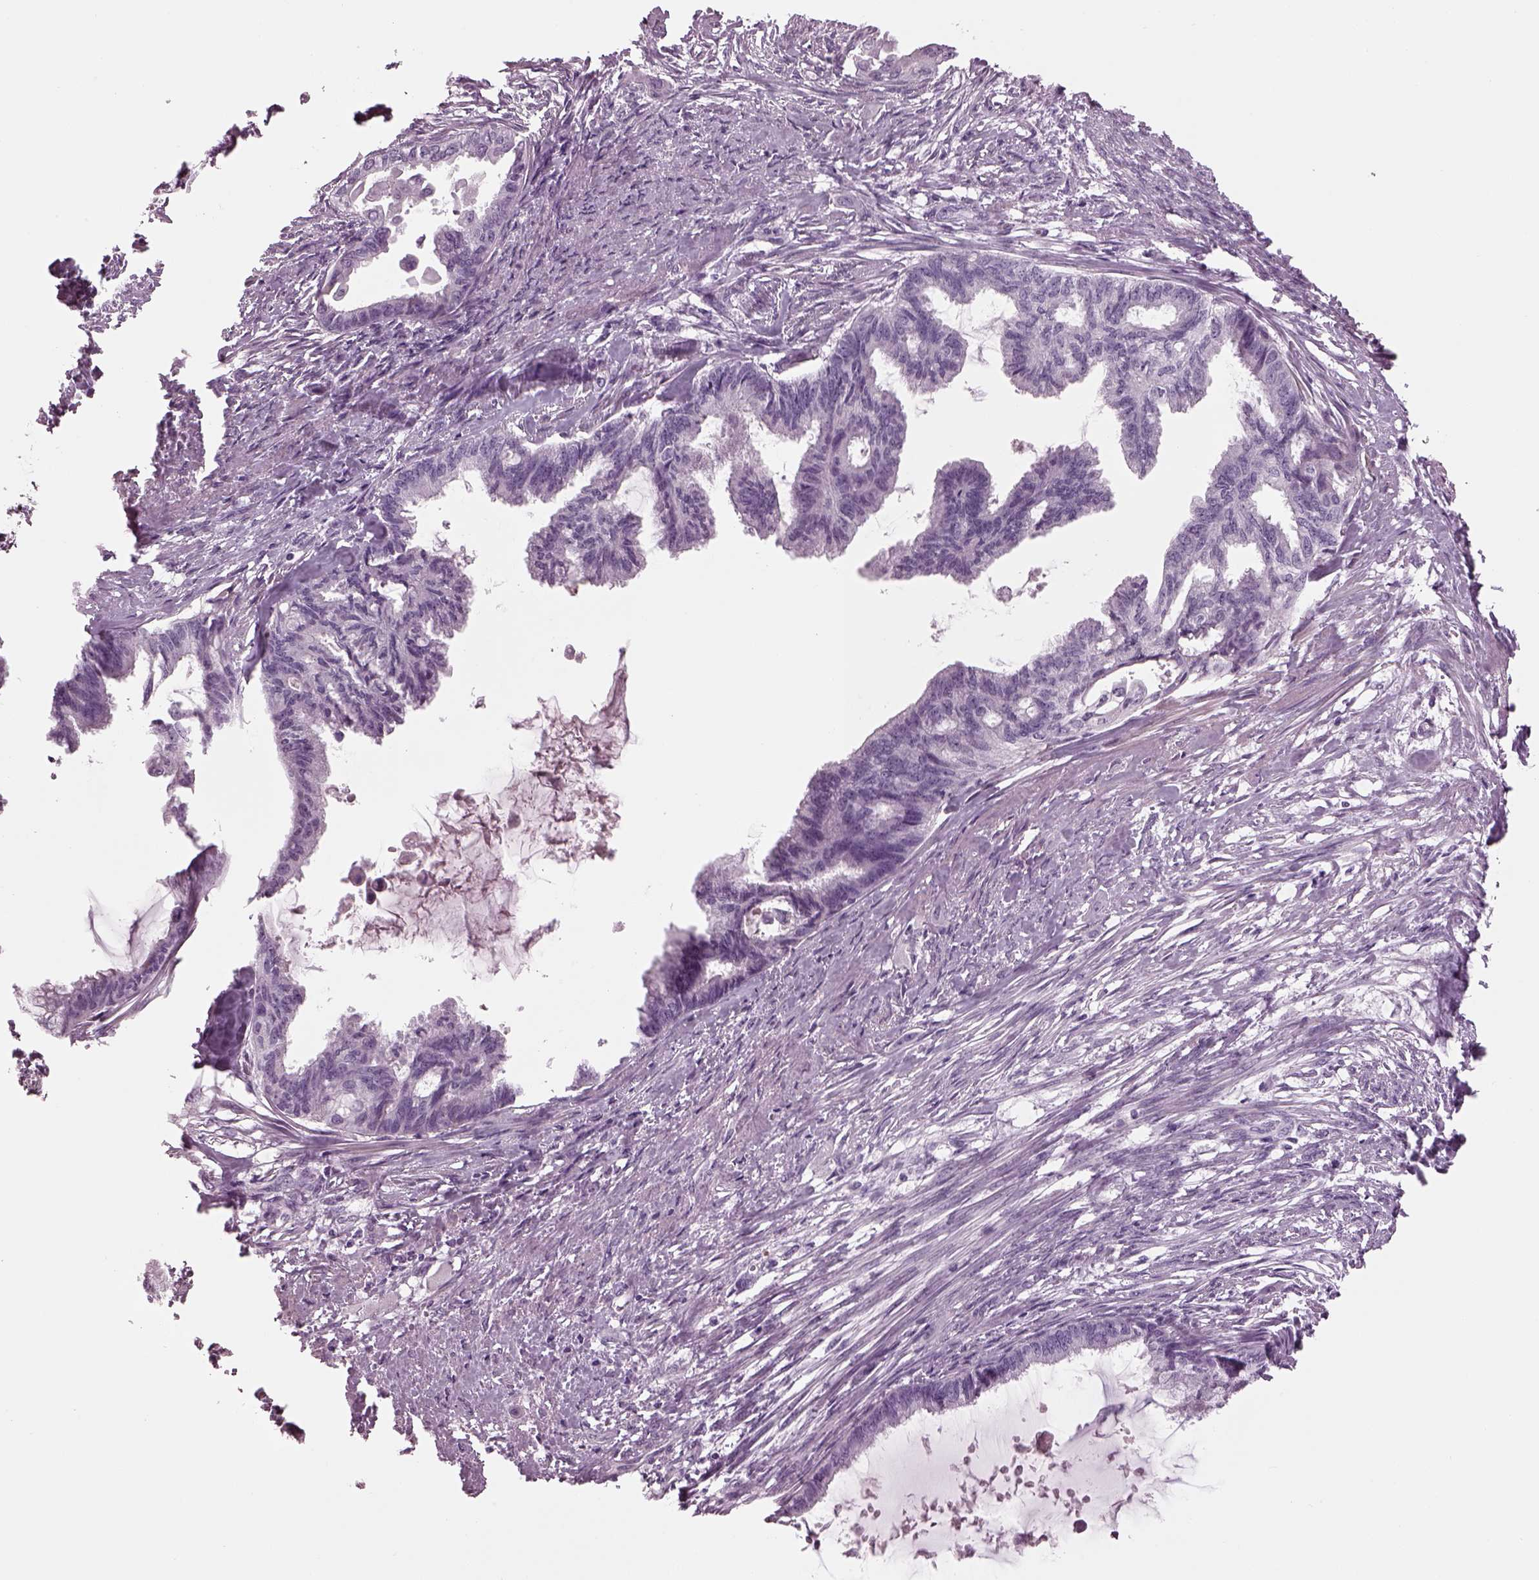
{"staining": {"intensity": "negative", "quantity": "none", "location": "none"}, "tissue": "endometrial cancer", "cell_type": "Tumor cells", "image_type": "cancer", "snomed": [{"axis": "morphology", "description": "Adenocarcinoma, NOS"}, {"axis": "topography", "description": "Endometrium"}], "caption": "High power microscopy histopathology image of an immunohistochemistry (IHC) histopathology image of endometrial adenocarcinoma, revealing no significant positivity in tumor cells.", "gene": "DPYSL5", "patient": {"sex": "female", "age": 86}}